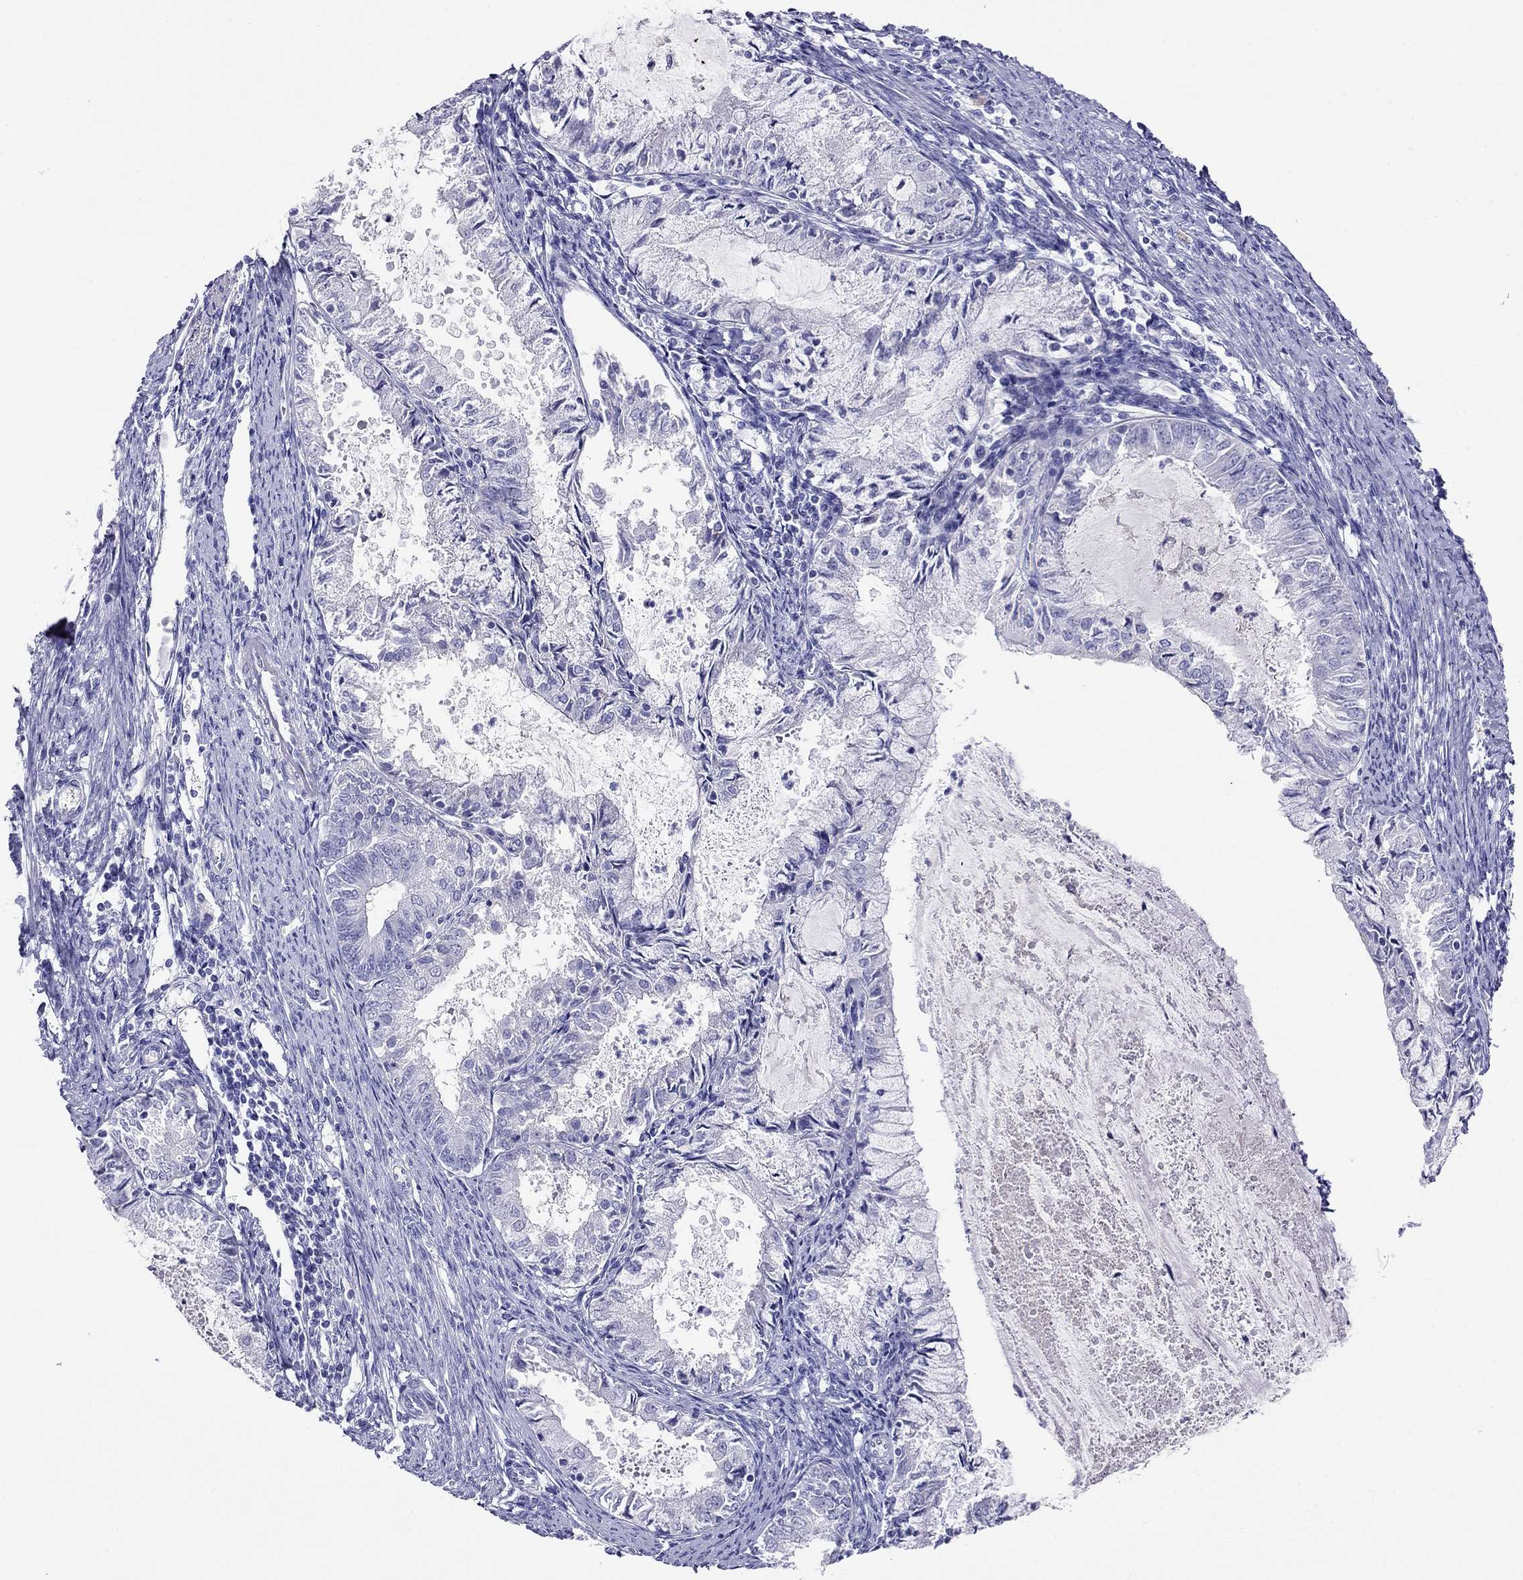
{"staining": {"intensity": "negative", "quantity": "none", "location": "none"}, "tissue": "endometrial cancer", "cell_type": "Tumor cells", "image_type": "cancer", "snomed": [{"axis": "morphology", "description": "Adenocarcinoma, NOS"}, {"axis": "topography", "description": "Endometrium"}], "caption": "IHC of adenocarcinoma (endometrial) demonstrates no expression in tumor cells.", "gene": "CAPNS2", "patient": {"sex": "female", "age": 57}}